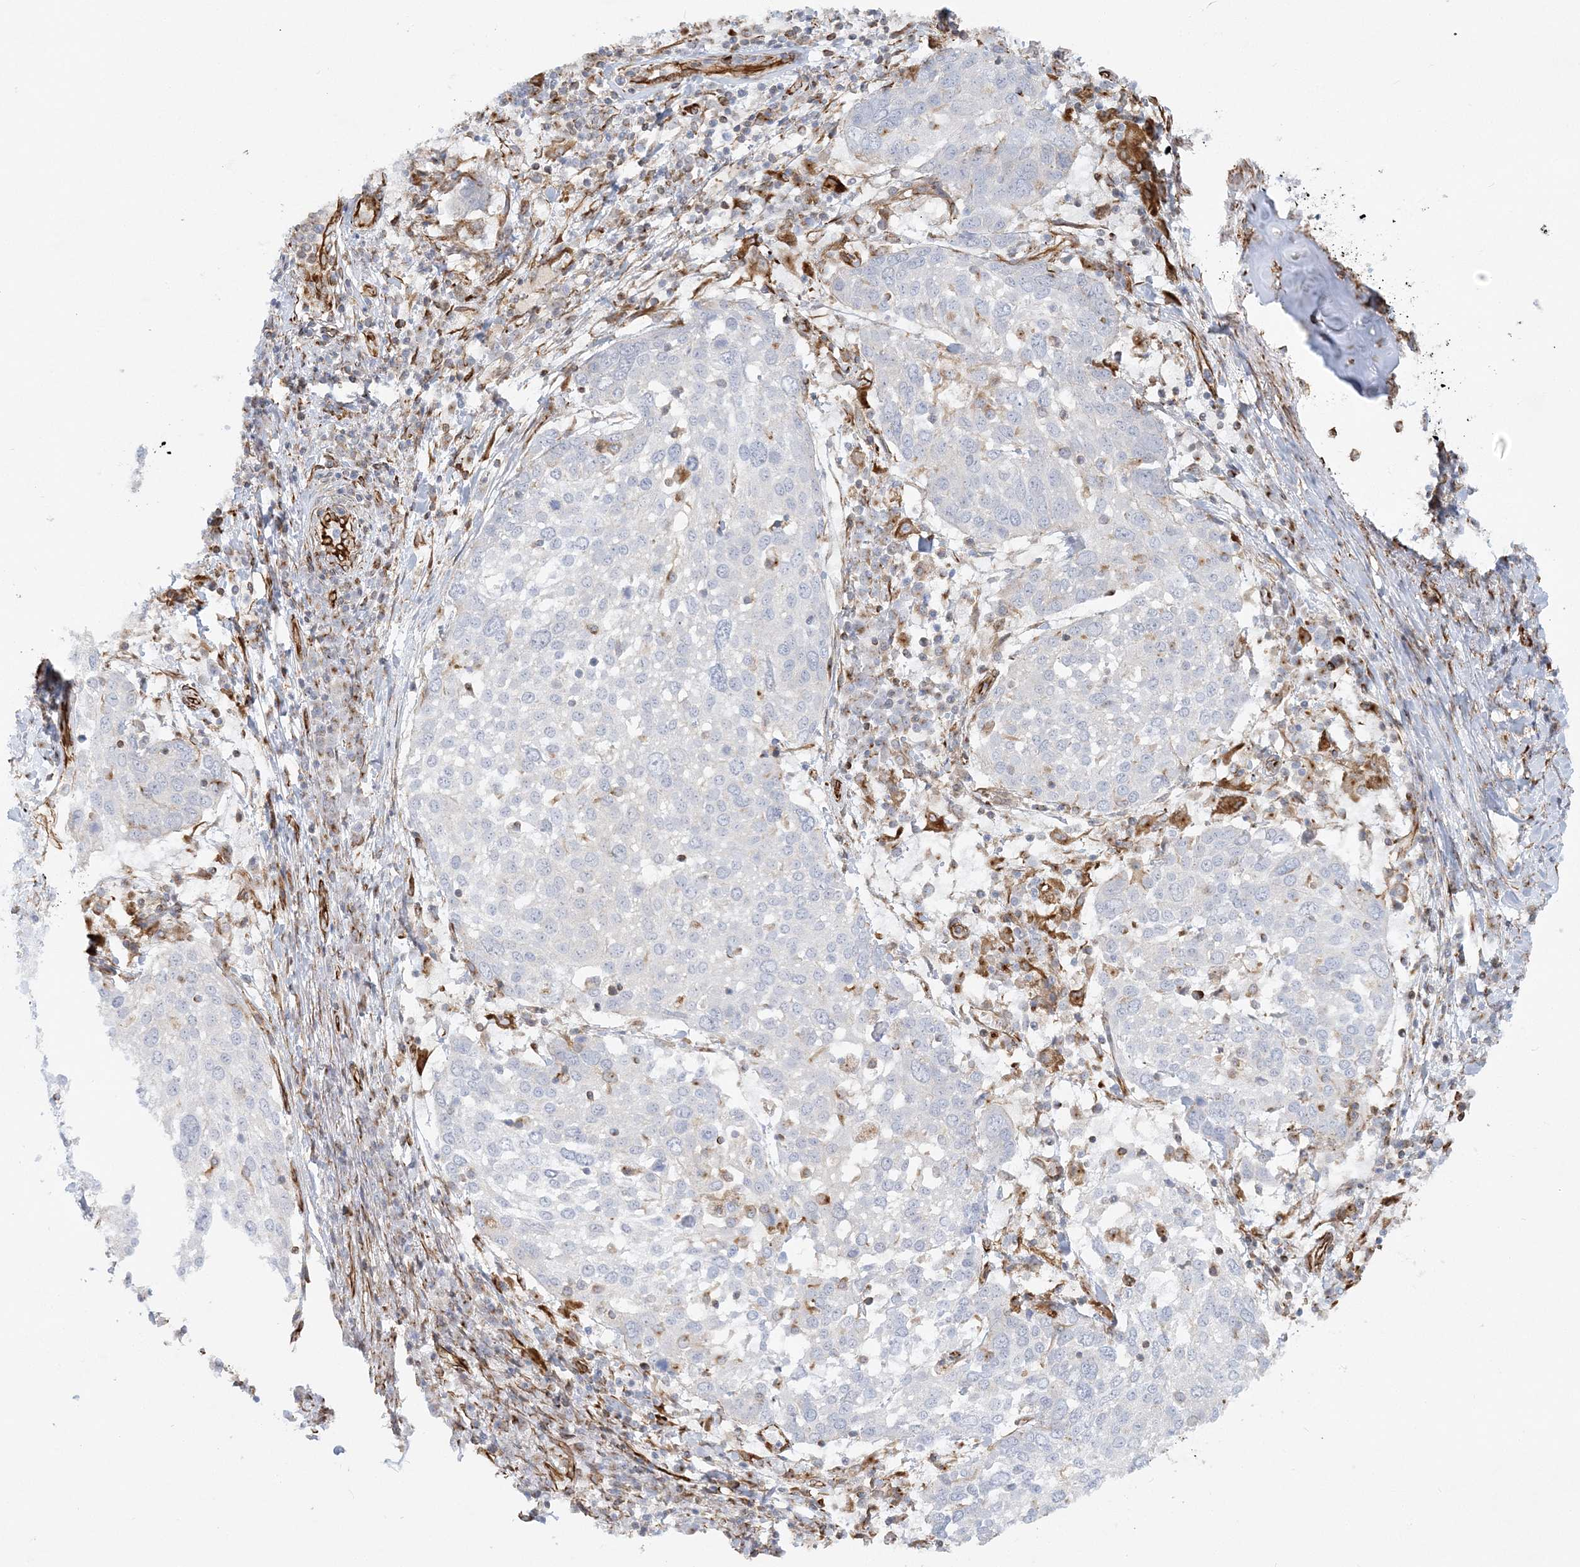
{"staining": {"intensity": "negative", "quantity": "none", "location": "none"}, "tissue": "lung cancer", "cell_type": "Tumor cells", "image_type": "cancer", "snomed": [{"axis": "morphology", "description": "Squamous cell carcinoma, NOS"}, {"axis": "topography", "description": "Lung"}], "caption": "An immunohistochemistry (IHC) histopathology image of lung squamous cell carcinoma is shown. There is no staining in tumor cells of lung squamous cell carcinoma. (Stains: DAB immunohistochemistry with hematoxylin counter stain, Microscopy: brightfield microscopy at high magnification).", "gene": "SCLT1", "patient": {"sex": "male", "age": 65}}